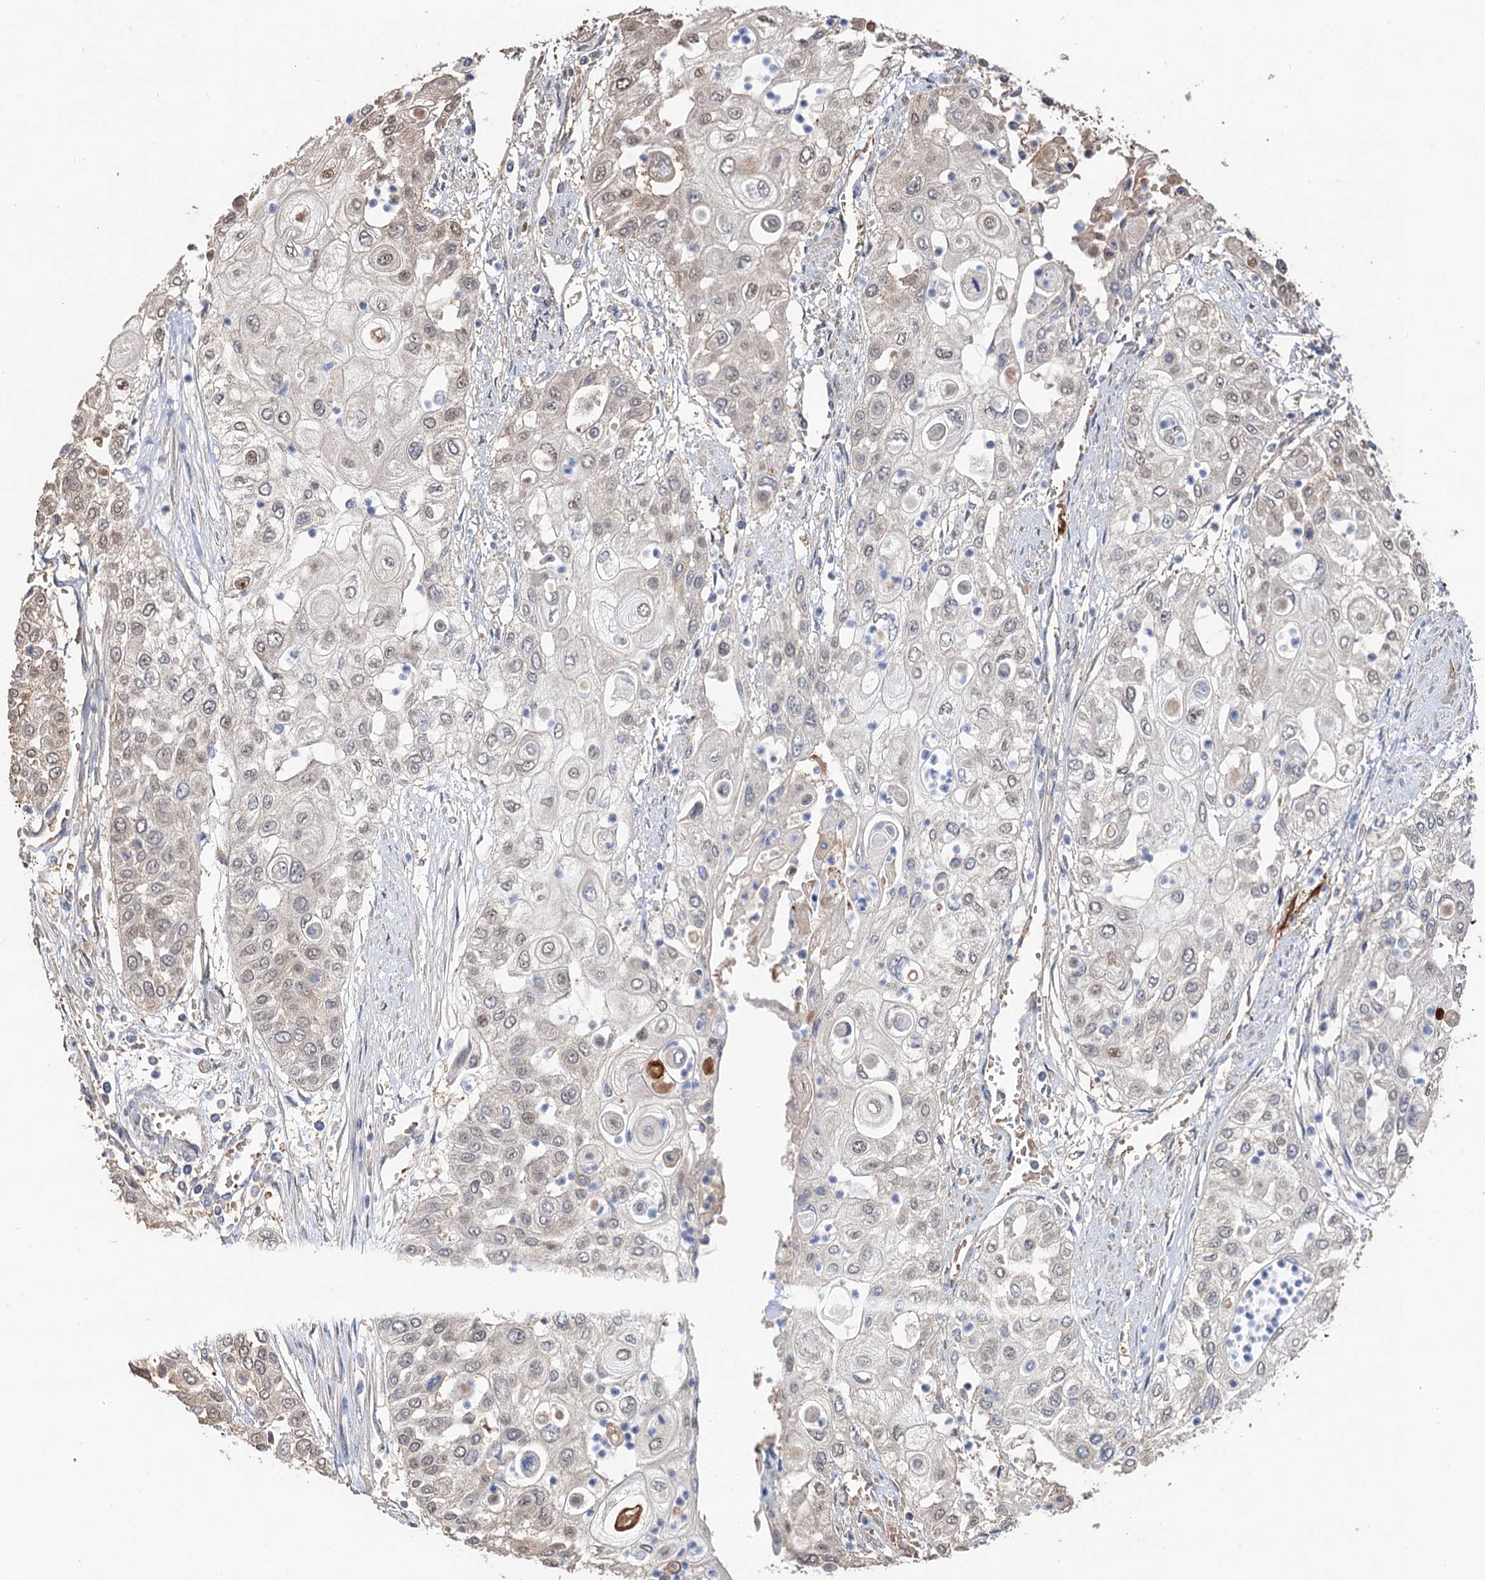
{"staining": {"intensity": "negative", "quantity": "none", "location": "none"}, "tissue": "urothelial cancer", "cell_type": "Tumor cells", "image_type": "cancer", "snomed": [{"axis": "morphology", "description": "Urothelial carcinoma, High grade"}, {"axis": "topography", "description": "Urinary bladder"}], "caption": "The photomicrograph demonstrates no staining of tumor cells in urothelial carcinoma (high-grade).", "gene": "DEXI", "patient": {"sex": "female", "age": 79}}